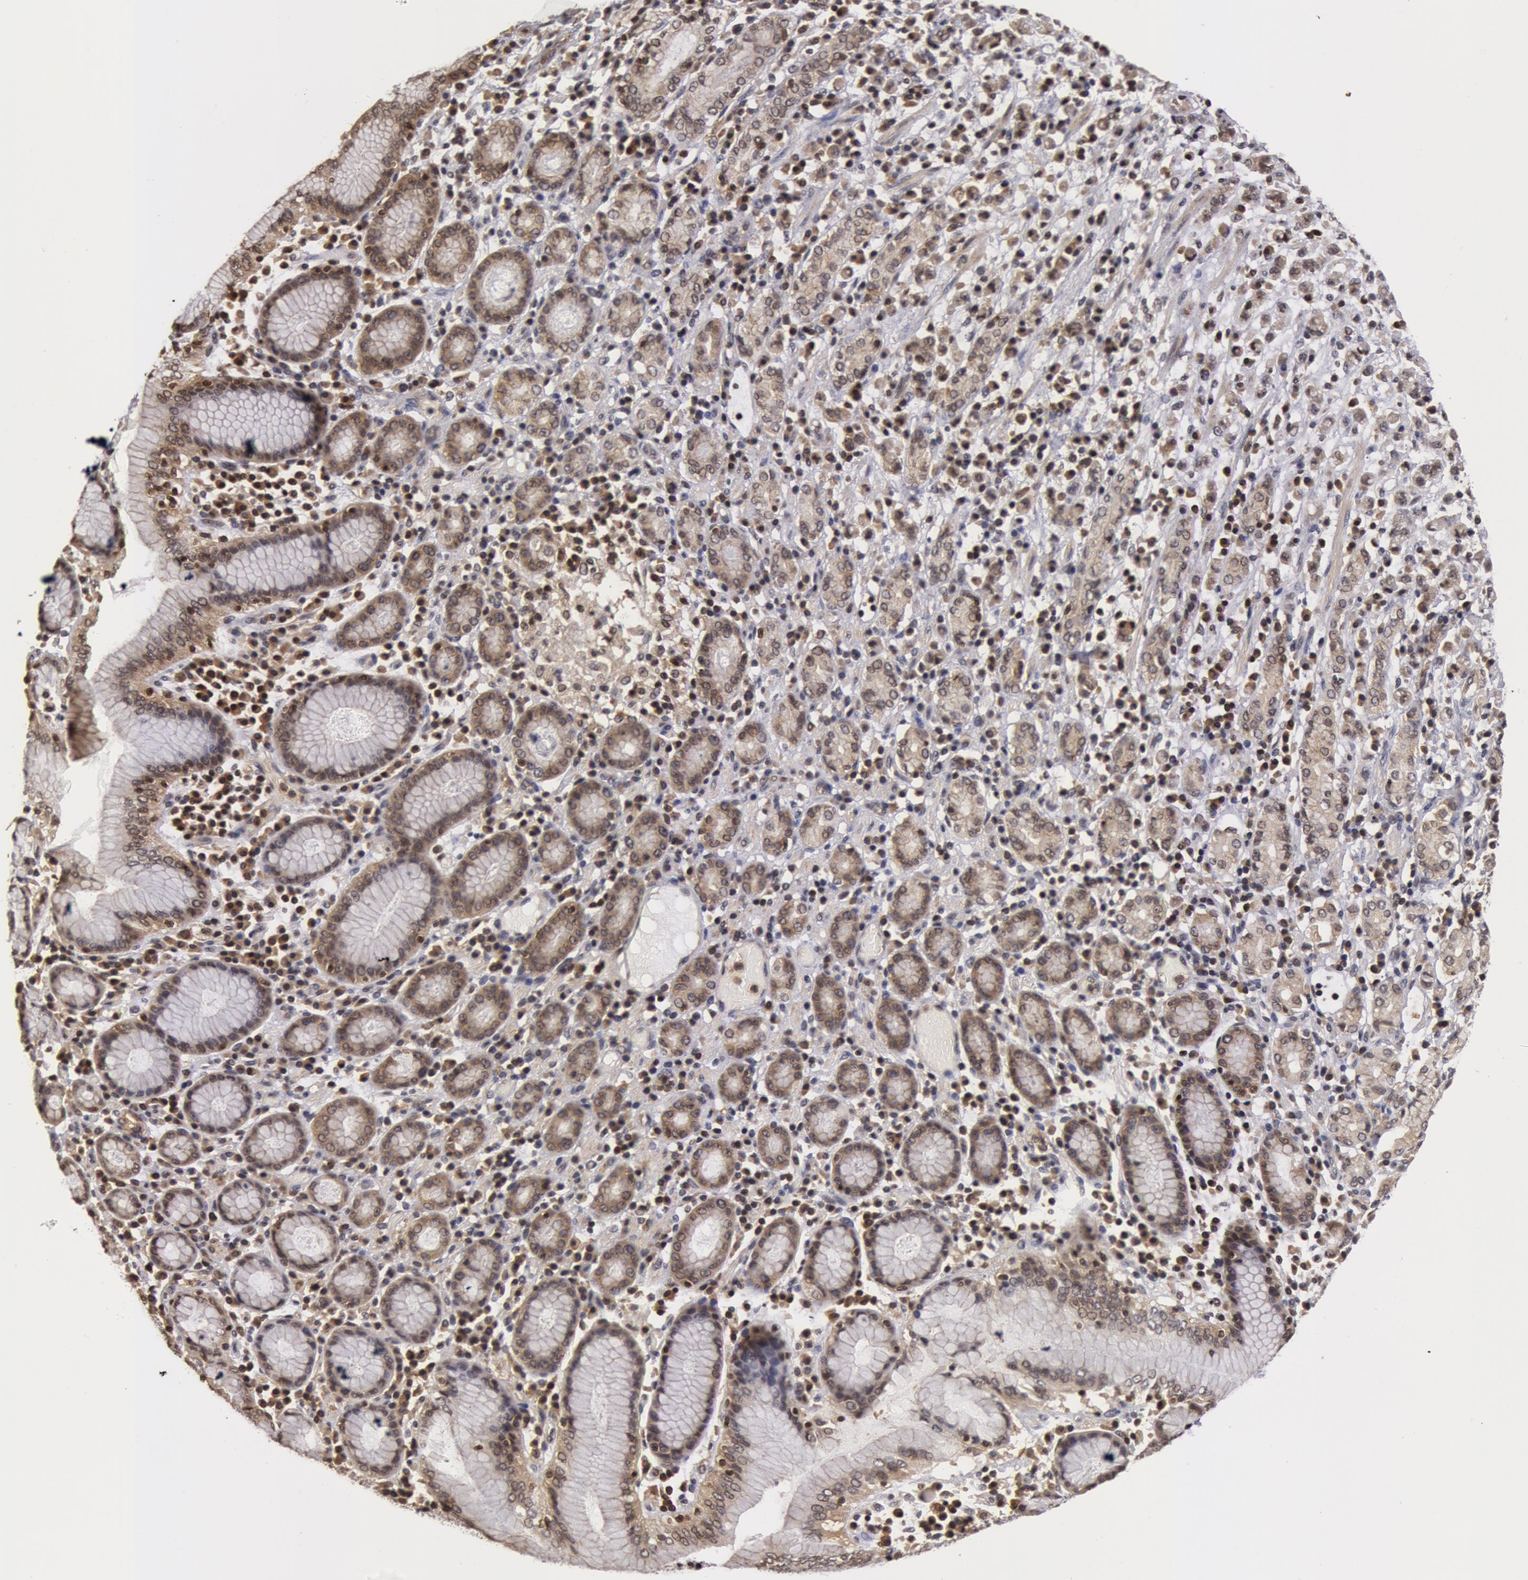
{"staining": {"intensity": "weak", "quantity": "<25%", "location": "nuclear"}, "tissue": "stomach cancer", "cell_type": "Tumor cells", "image_type": "cancer", "snomed": [{"axis": "morphology", "description": "Adenocarcinoma, NOS"}, {"axis": "topography", "description": "Stomach, lower"}], "caption": "Immunohistochemical staining of stomach cancer displays no significant staining in tumor cells.", "gene": "ZNF350", "patient": {"sex": "male", "age": 88}}